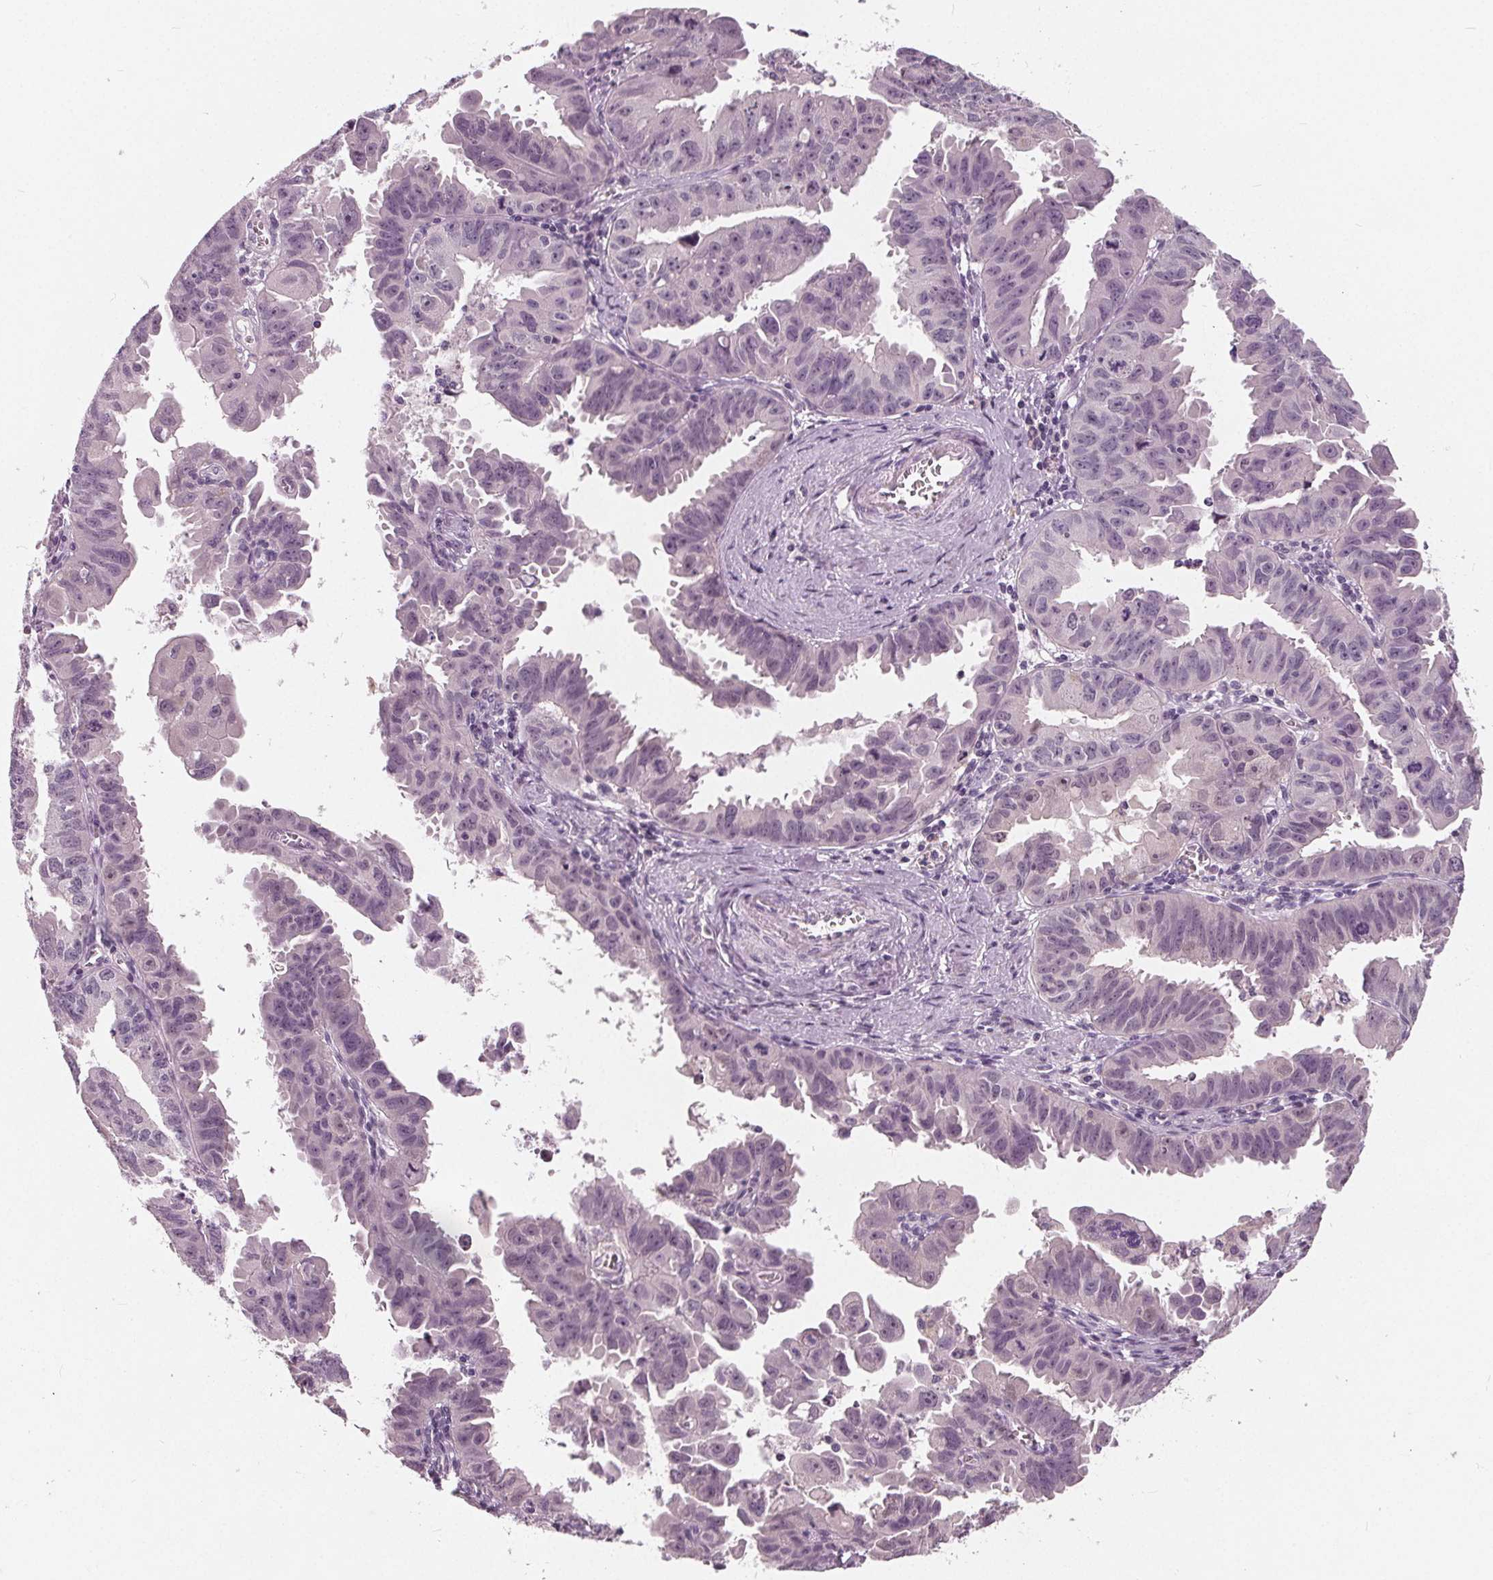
{"staining": {"intensity": "negative", "quantity": "none", "location": "none"}, "tissue": "ovarian cancer", "cell_type": "Tumor cells", "image_type": "cancer", "snomed": [{"axis": "morphology", "description": "Carcinoma, endometroid"}, {"axis": "topography", "description": "Ovary"}], "caption": "An immunohistochemistry micrograph of endometroid carcinoma (ovarian) is shown. There is no staining in tumor cells of endometroid carcinoma (ovarian).", "gene": "TKFC", "patient": {"sex": "female", "age": 85}}